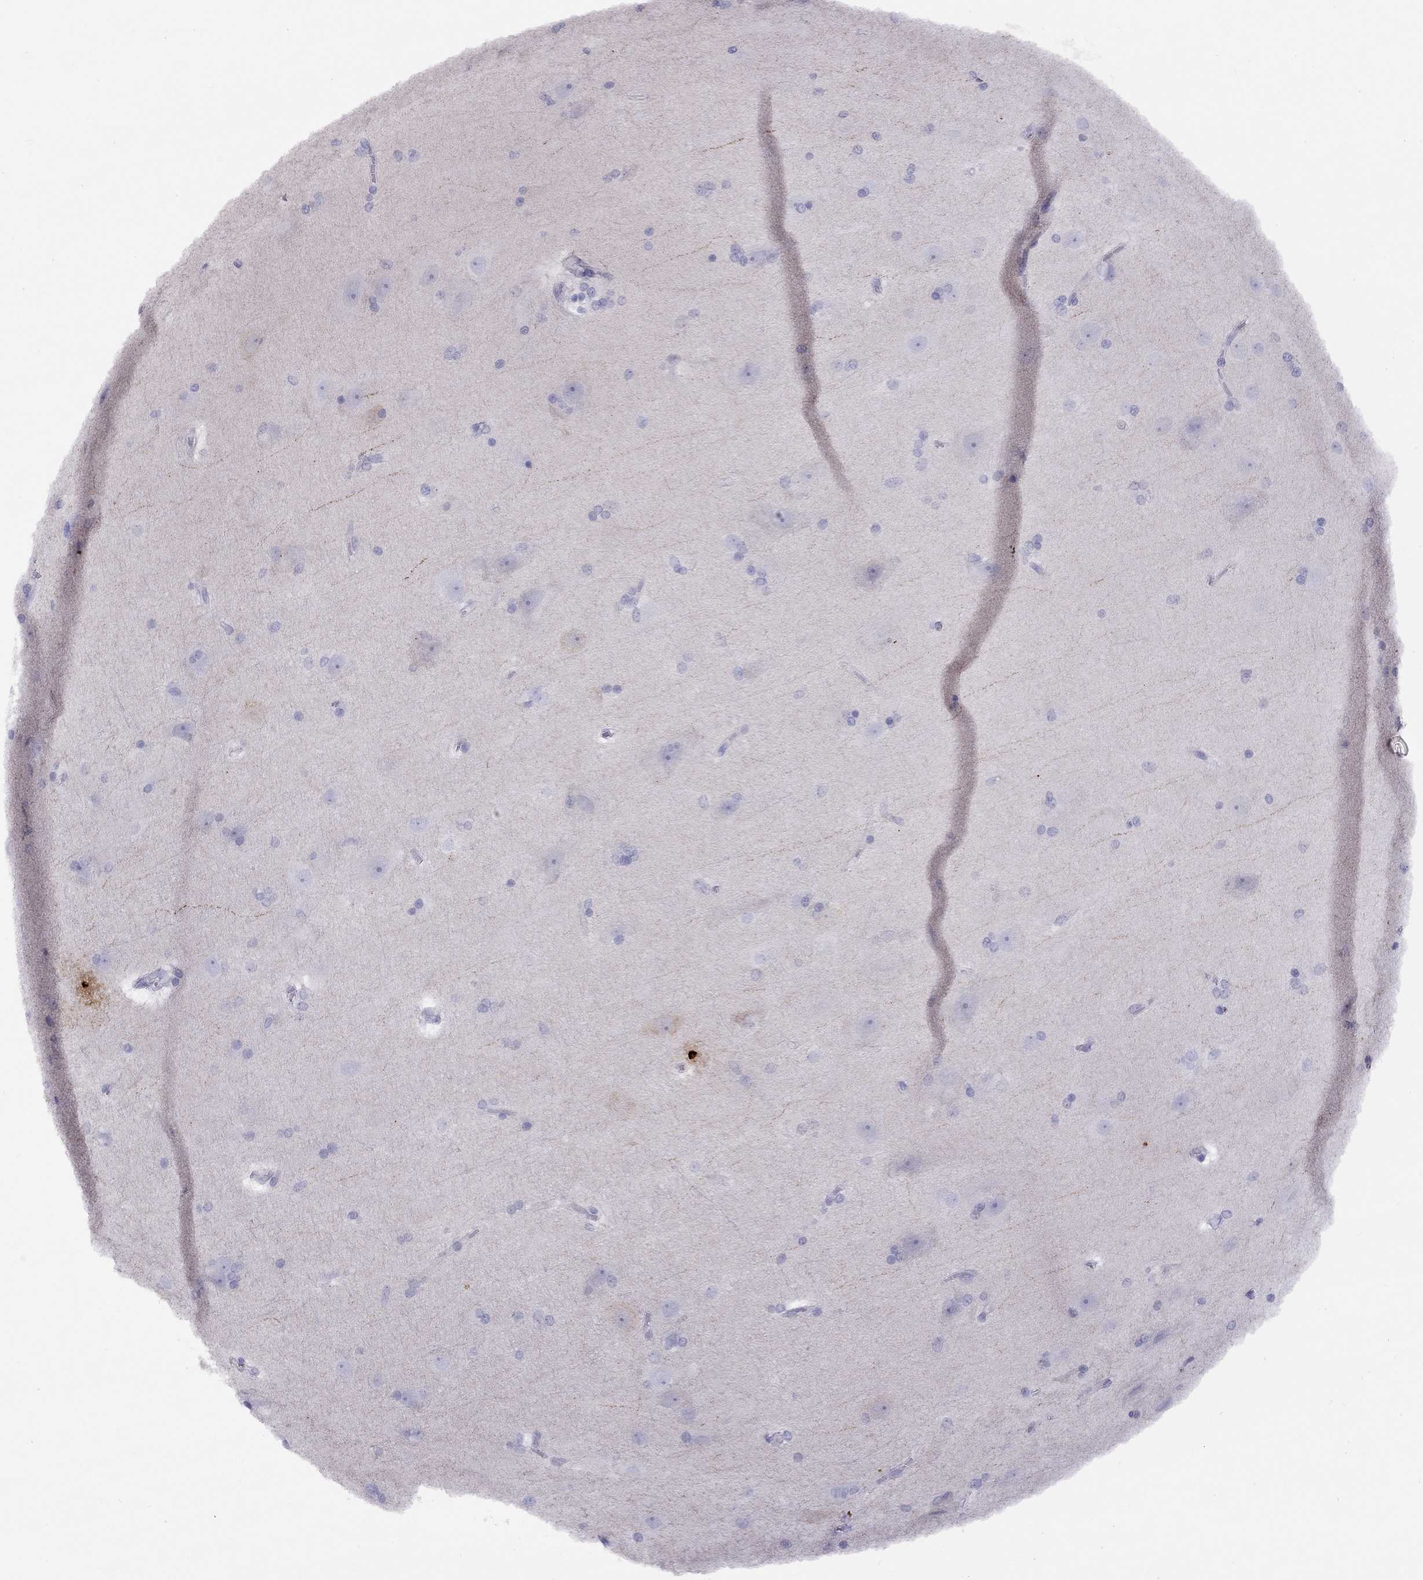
{"staining": {"intensity": "negative", "quantity": "none", "location": "none"}, "tissue": "hippocampus", "cell_type": "Glial cells", "image_type": "normal", "snomed": [{"axis": "morphology", "description": "Normal tissue, NOS"}, {"axis": "topography", "description": "Cerebral cortex"}, {"axis": "topography", "description": "Hippocampus"}], "caption": "Protein analysis of benign hippocampus demonstrates no significant expression in glial cells. (Immunohistochemistry (ihc), brightfield microscopy, high magnification).", "gene": "CPNE4", "patient": {"sex": "female", "age": 19}}